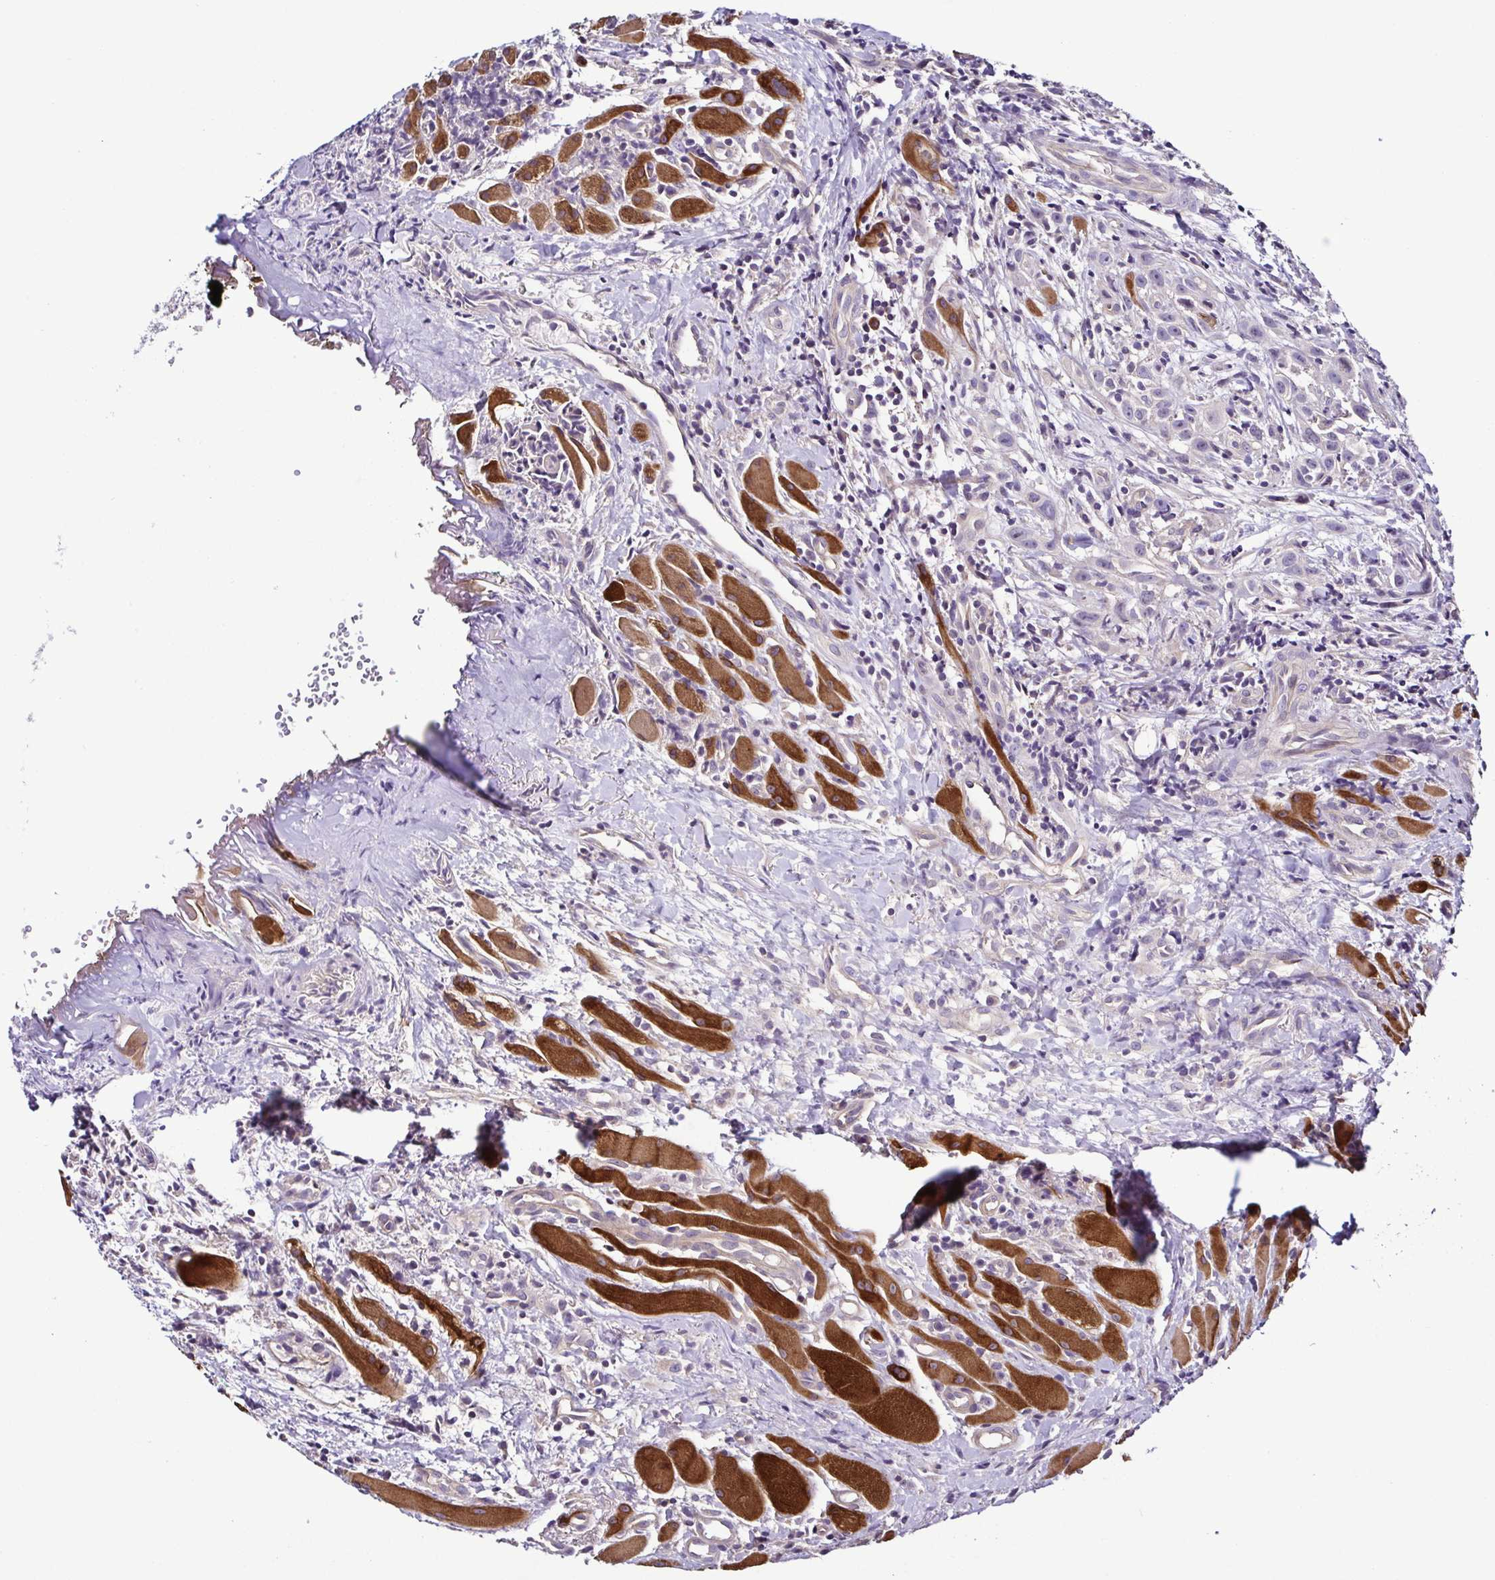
{"staining": {"intensity": "negative", "quantity": "none", "location": "none"}, "tissue": "head and neck cancer", "cell_type": "Tumor cells", "image_type": "cancer", "snomed": [{"axis": "morphology", "description": "Squamous cell carcinoma, NOS"}, {"axis": "topography", "description": "Head-Neck"}], "caption": "Immunohistochemistry (IHC) histopathology image of neoplastic tissue: human head and neck cancer stained with DAB demonstrates no significant protein expression in tumor cells.", "gene": "LMOD2", "patient": {"sex": "female", "age": 95}}